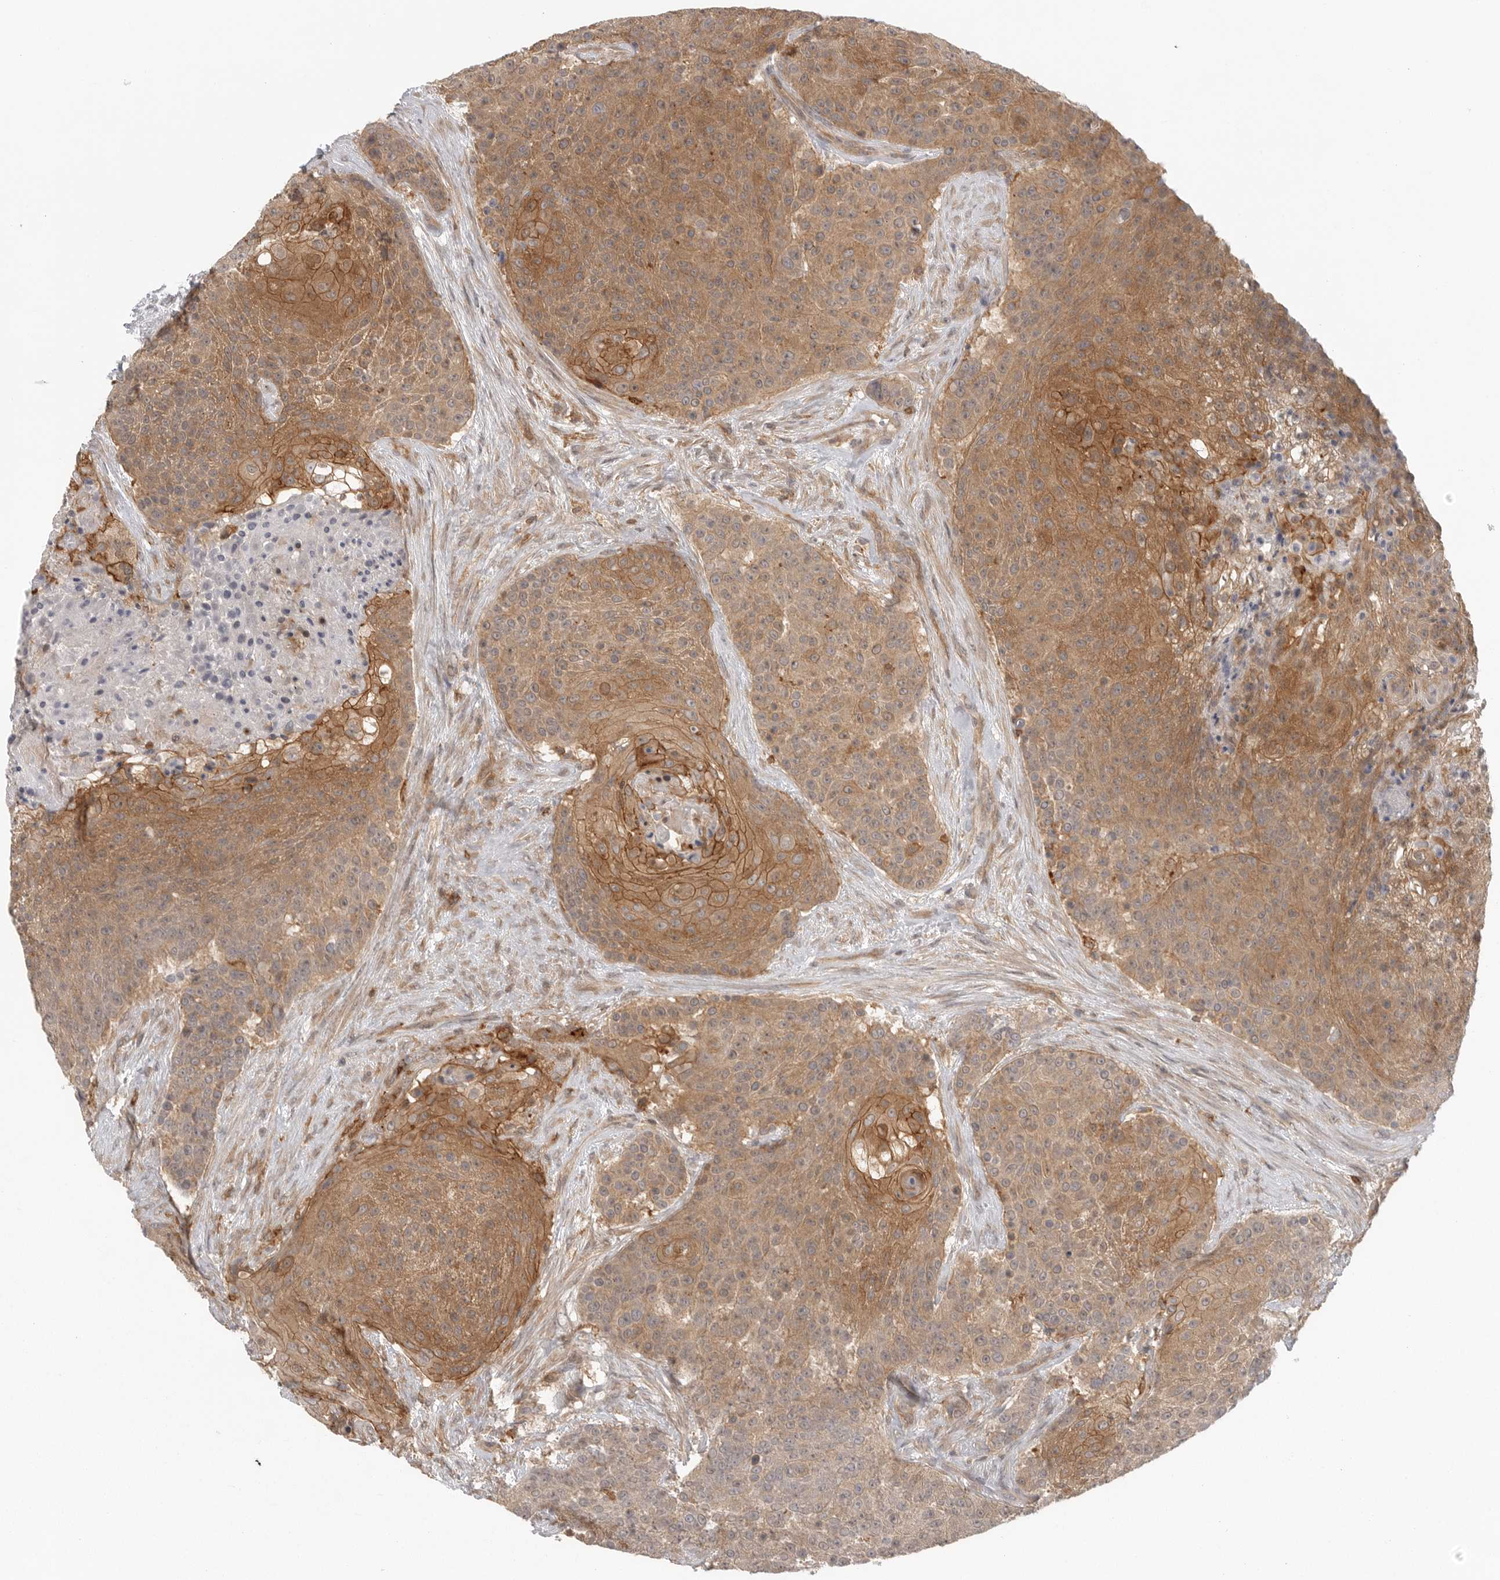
{"staining": {"intensity": "moderate", "quantity": ">75%", "location": "cytoplasmic/membranous"}, "tissue": "urothelial cancer", "cell_type": "Tumor cells", "image_type": "cancer", "snomed": [{"axis": "morphology", "description": "Urothelial carcinoma, High grade"}, {"axis": "topography", "description": "Urinary bladder"}], "caption": "Immunohistochemical staining of human high-grade urothelial carcinoma exhibits medium levels of moderate cytoplasmic/membranous protein staining in about >75% of tumor cells. Immunohistochemistry (ihc) stains the protein in brown and the nuclei are stained blue.", "gene": "DBNL", "patient": {"sex": "female", "age": 63}}